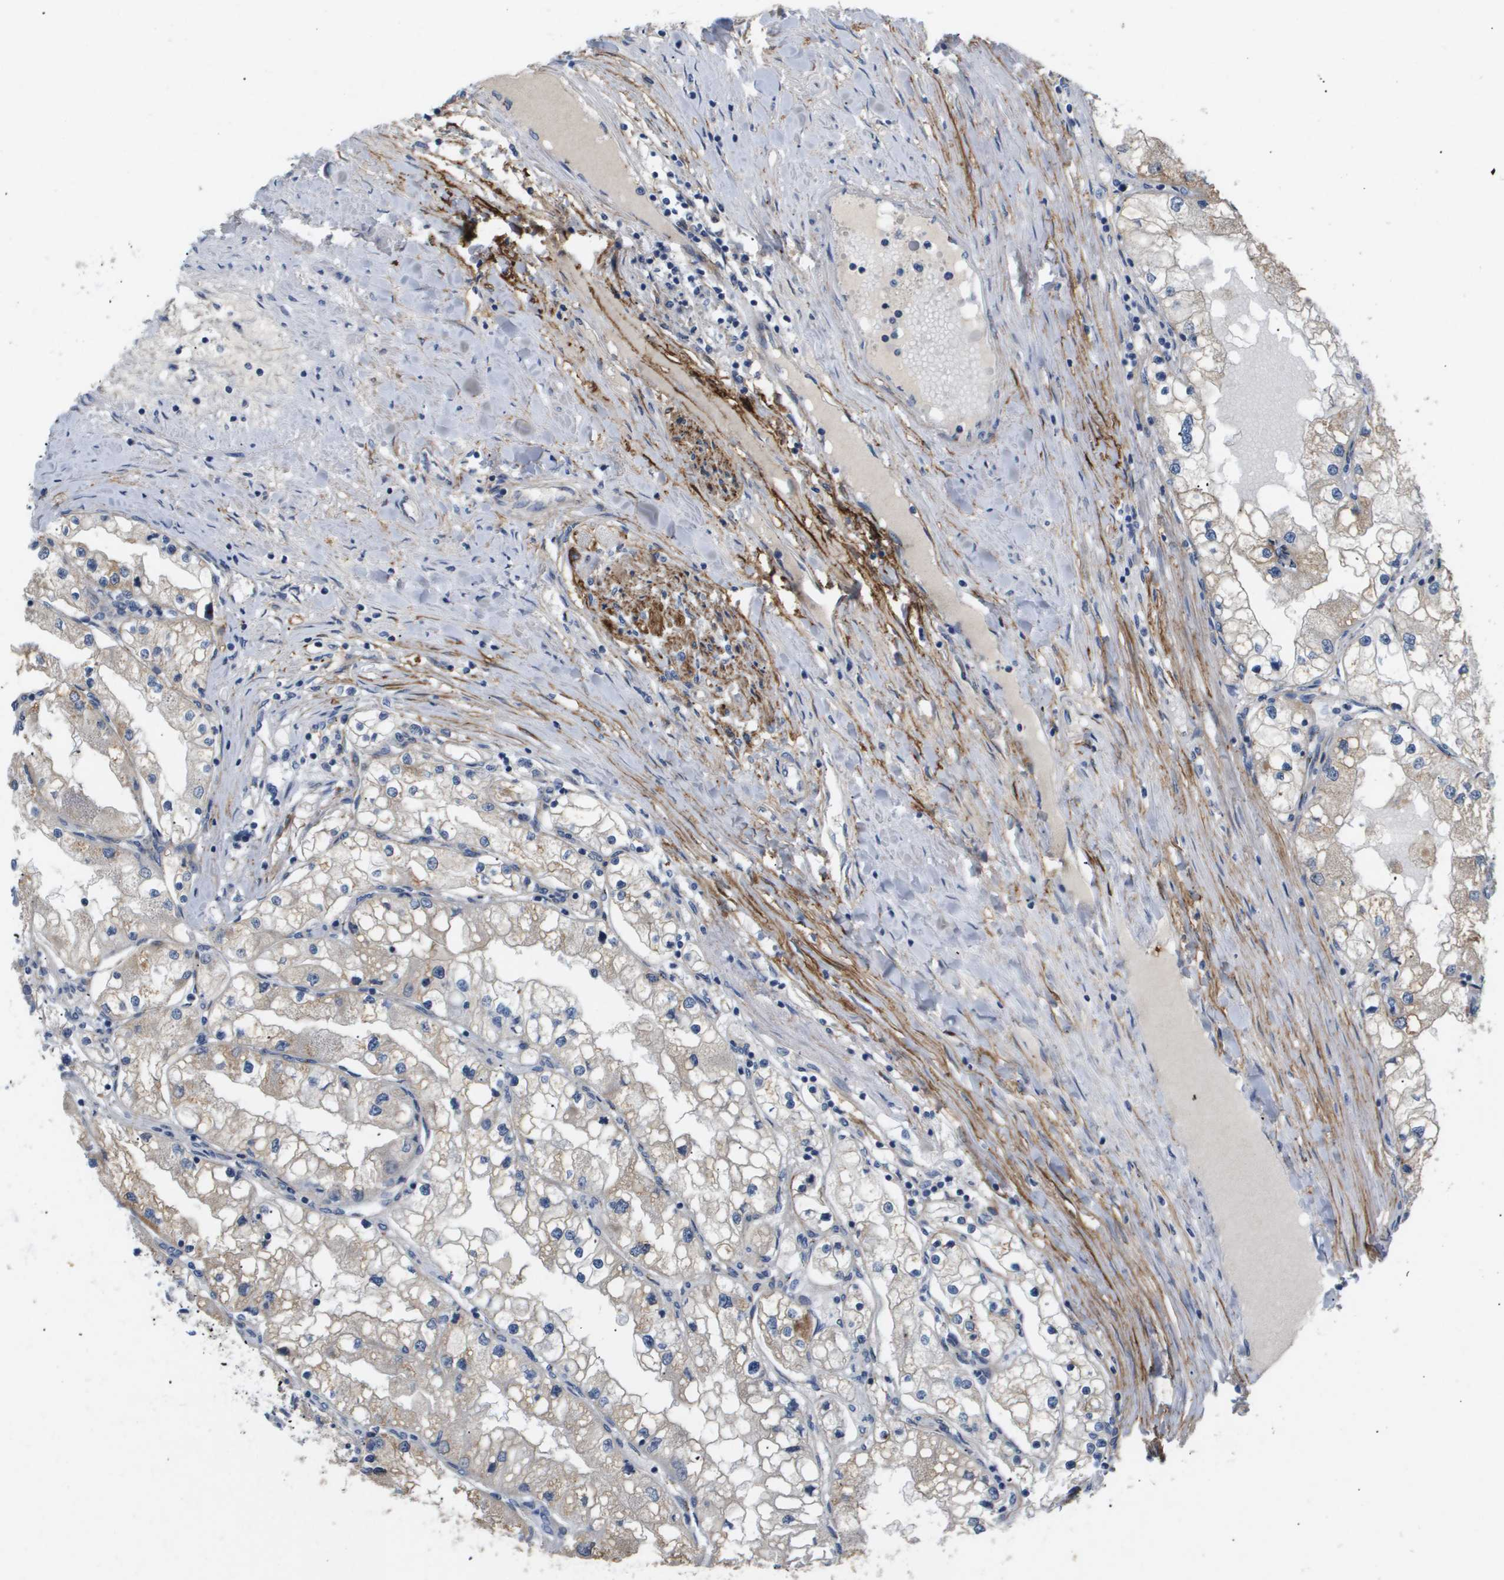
{"staining": {"intensity": "moderate", "quantity": "<25%", "location": "cytoplasmic/membranous"}, "tissue": "renal cancer", "cell_type": "Tumor cells", "image_type": "cancer", "snomed": [{"axis": "morphology", "description": "Adenocarcinoma, NOS"}, {"axis": "topography", "description": "Kidney"}], "caption": "Human renal adenocarcinoma stained with a protein marker reveals moderate staining in tumor cells.", "gene": "OTUD5", "patient": {"sex": "male", "age": 68}}